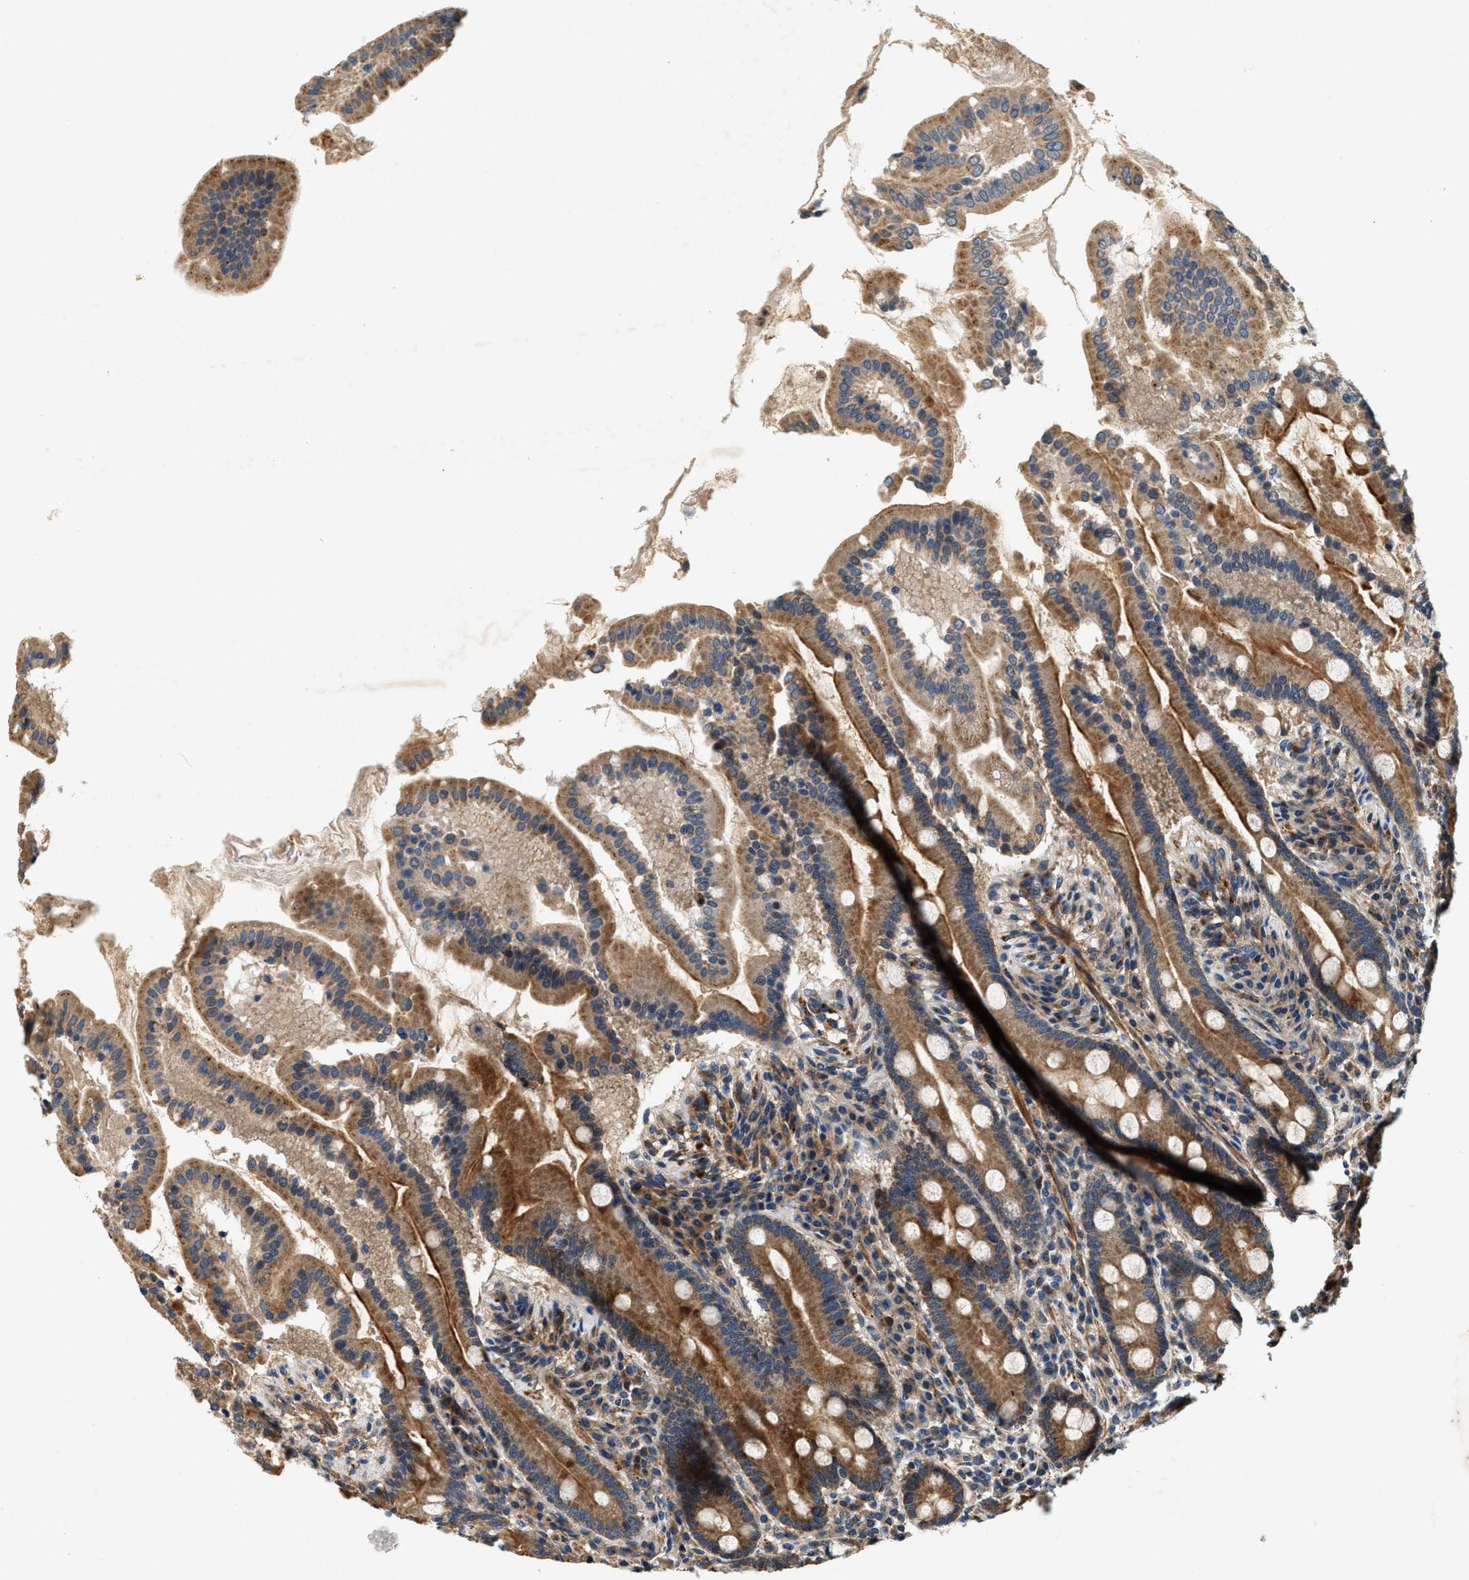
{"staining": {"intensity": "strong", "quantity": ">75%", "location": "cytoplasmic/membranous"}, "tissue": "duodenum", "cell_type": "Glandular cells", "image_type": "normal", "snomed": [{"axis": "morphology", "description": "Normal tissue, NOS"}, {"axis": "topography", "description": "Duodenum"}], "caption": "DAB (3,3'-diaminobenzidine) immunohistochemical staining of benign human duodenum reveals strong cytoplasmic/membranous protein expression in approximately >75% of glandular cells.", "gene": "DUSP10", "patient": {"sex": "male", "age": 50}}